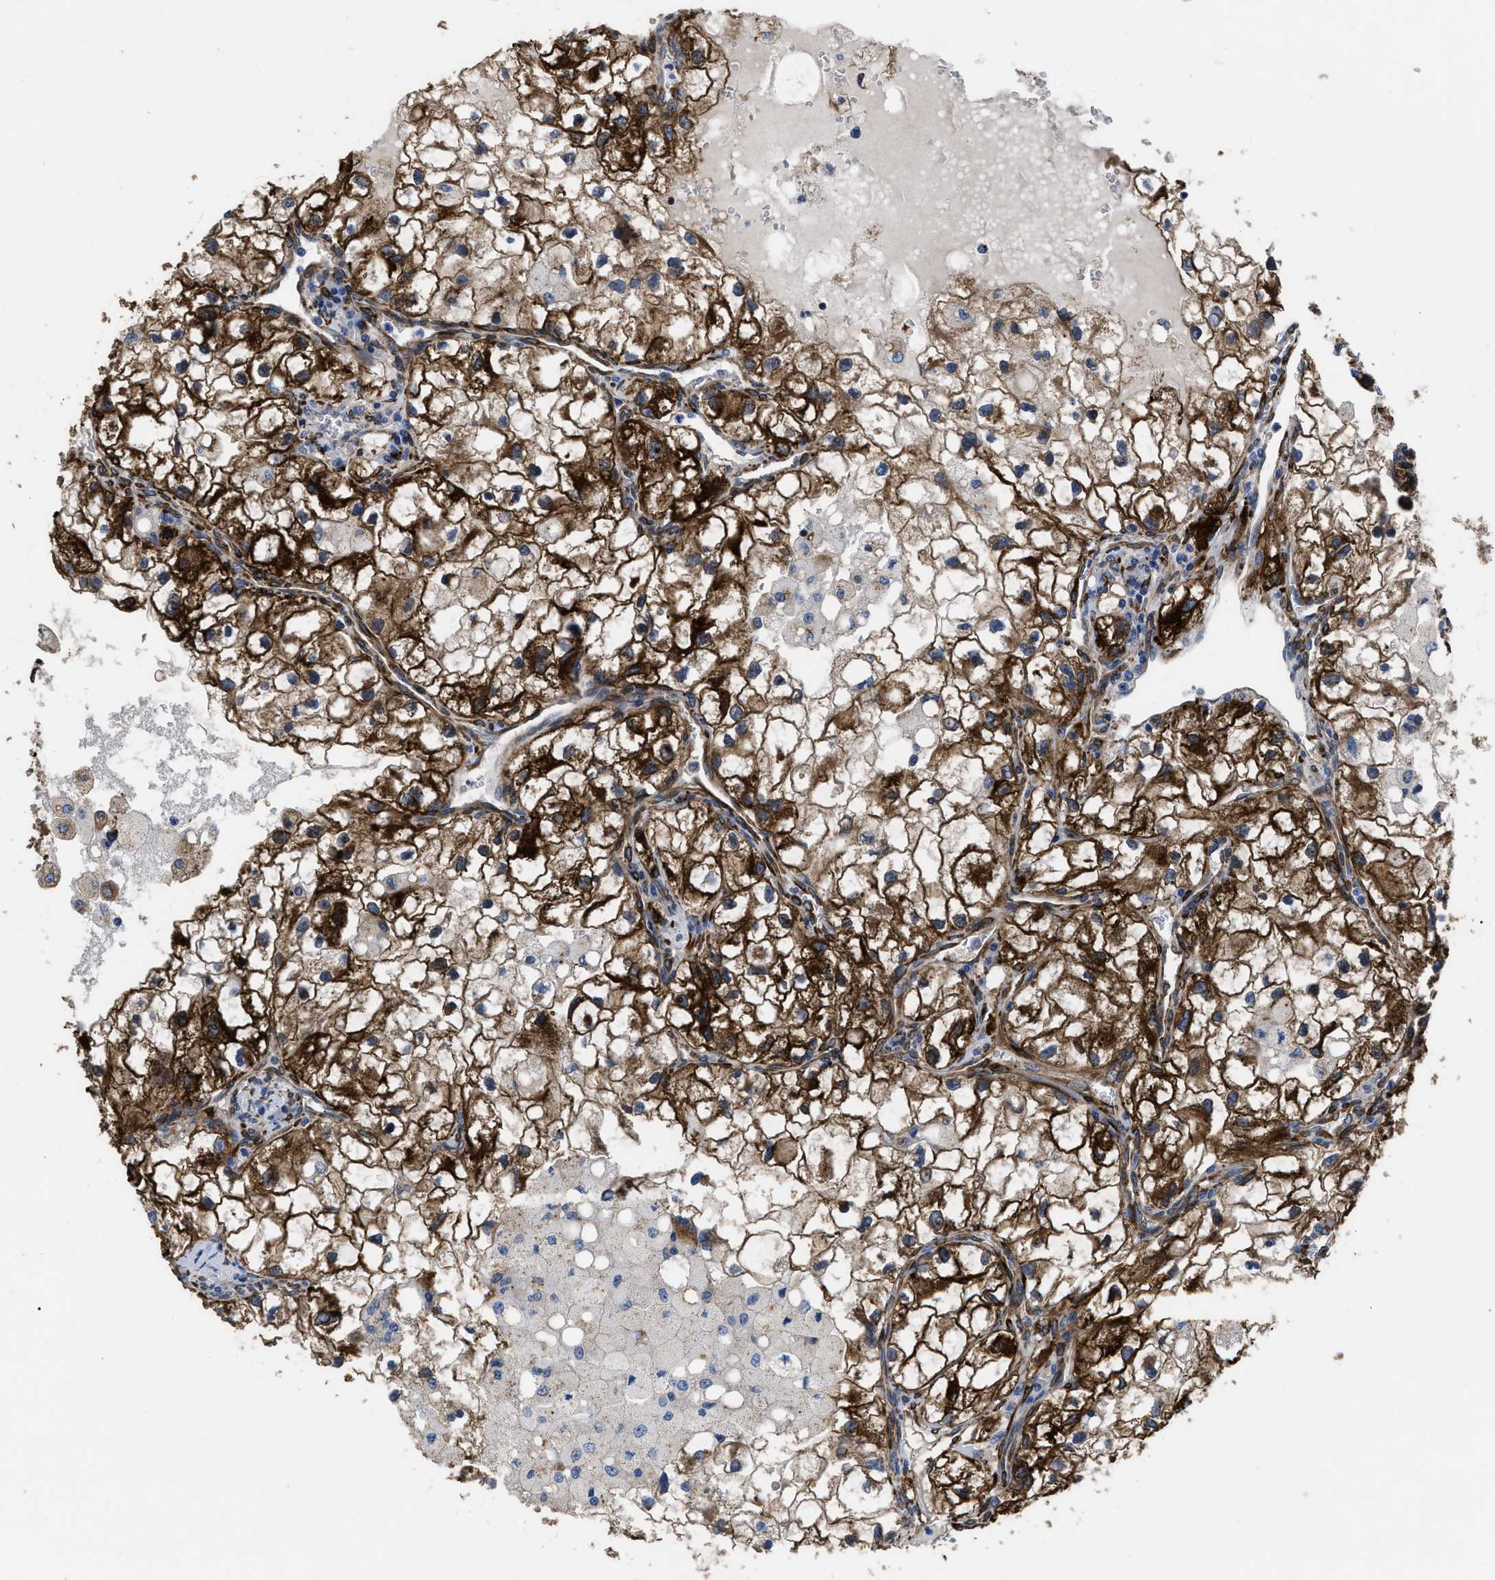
{"staining": {"intensity": "strong", "quantity": ">75%", "location": "cytoplasmic/membranous"}, "tissue": "renal cancer", "cell_type": "Tumor cells", "image_type": "cancer", "snomed": [{"axis": "morphology", "description": "Adenocarcinoma, NOS"}, {"axis": "topography", "description": "Kidney"}], "caption": "Renal cancer (adenocarcinoma) stained with a brown dye exhibits strong cytoplasmic/membranous positive staining in about >75% of tumor cells.", "gene": "SQLE", "patient": {"sex": "female", "age": 70}}